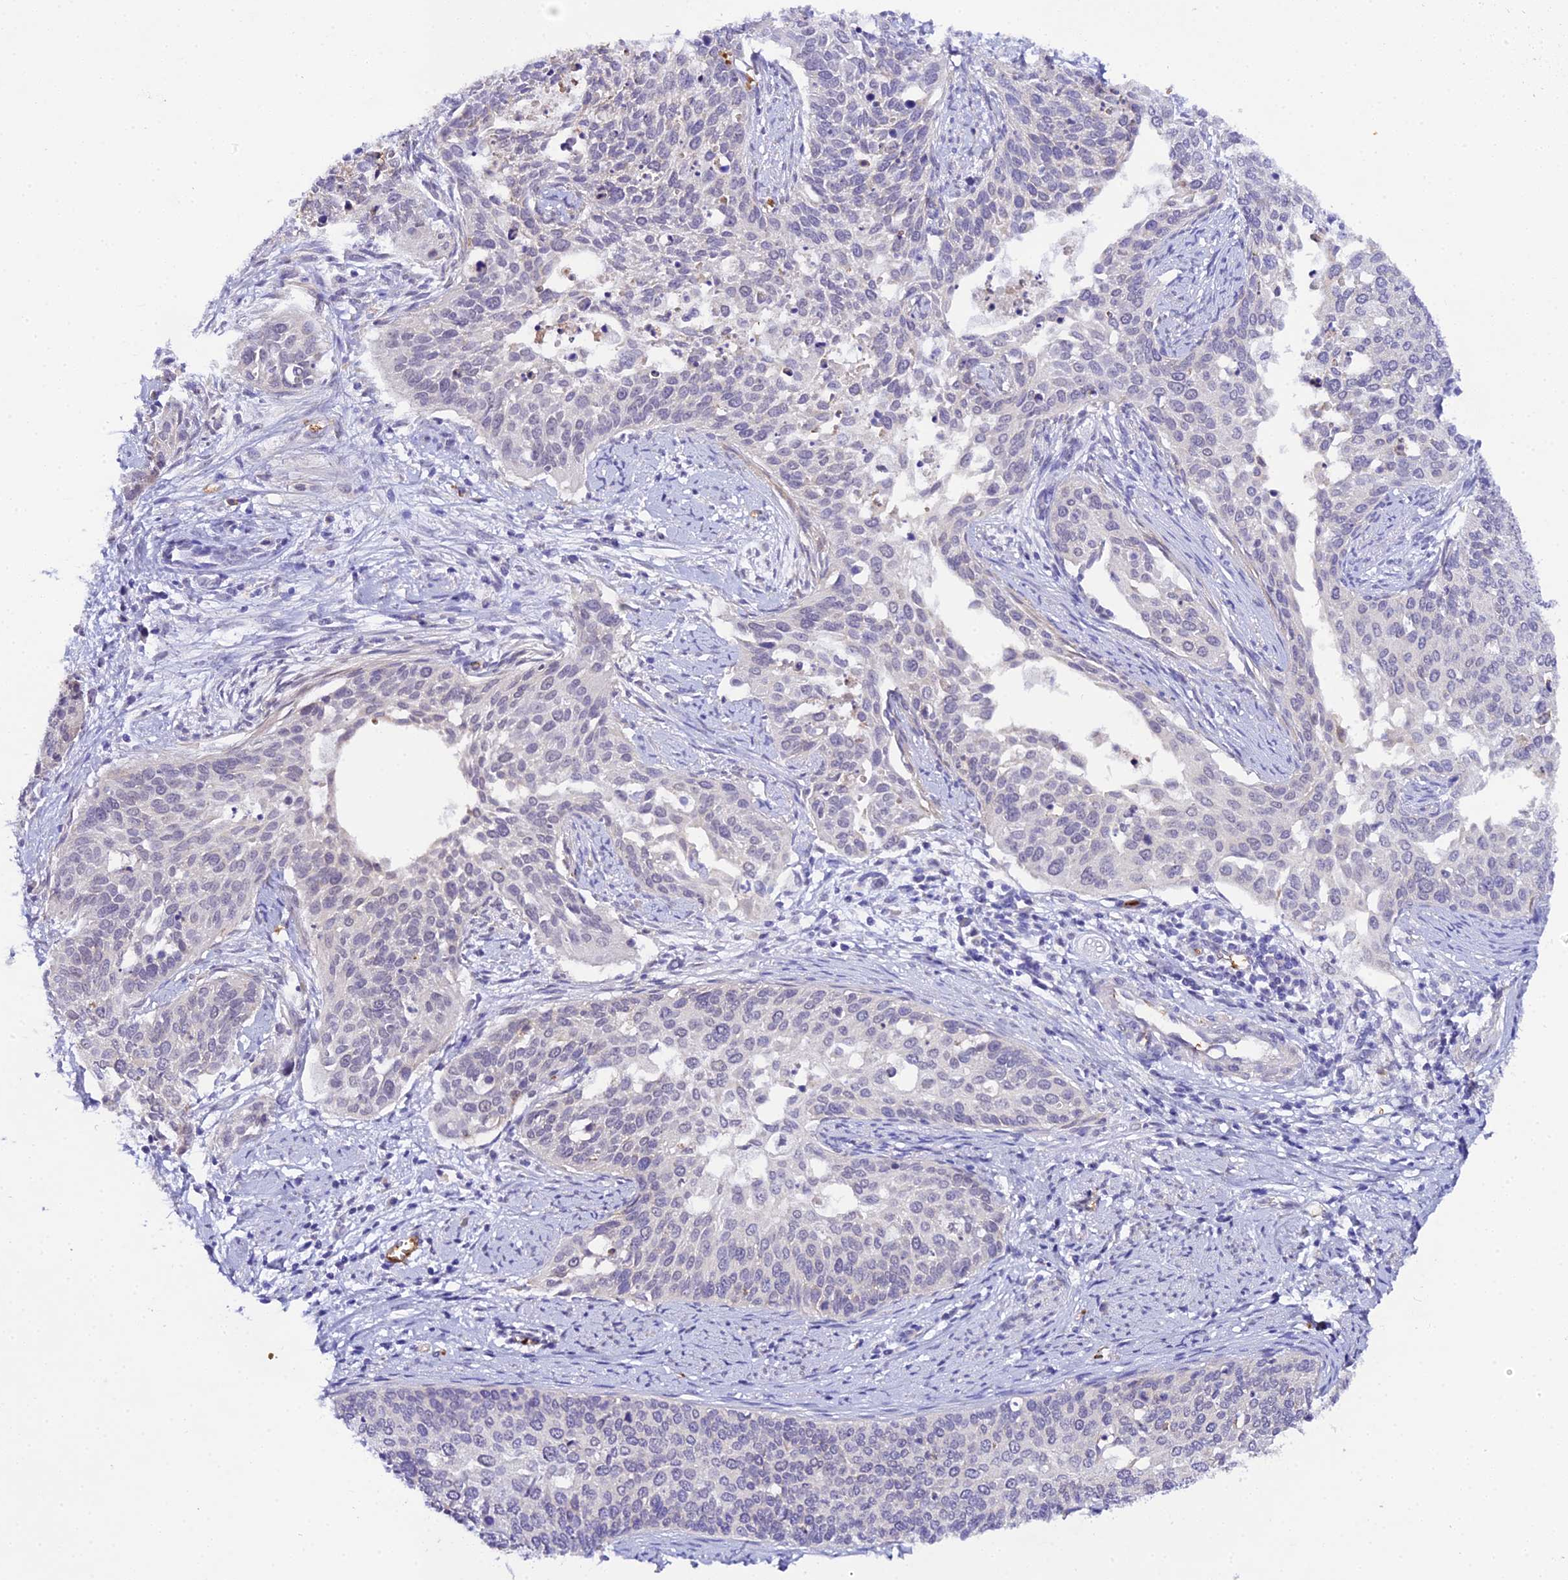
{"staining": {"intensity": "weak", "quantity": "<25%", "location": "cytoplasmic/membranous"}, "tissue": "cervical cancer", "cell_type": "Tumor cells", "image_type": "cancer", "snomed": [{"axis": "morphology", "description": "Squamous cell carcinoma, NOS"}, {"axis": "topography", "description": "Cervix"}], "caption": "Immunohistochemical staining of human cervical cancer (squamous cell carcinoma) displays no significant staining in tumor cells.", "gene": "CFAP45", "patient": {"sex": "female", "age": 44}}